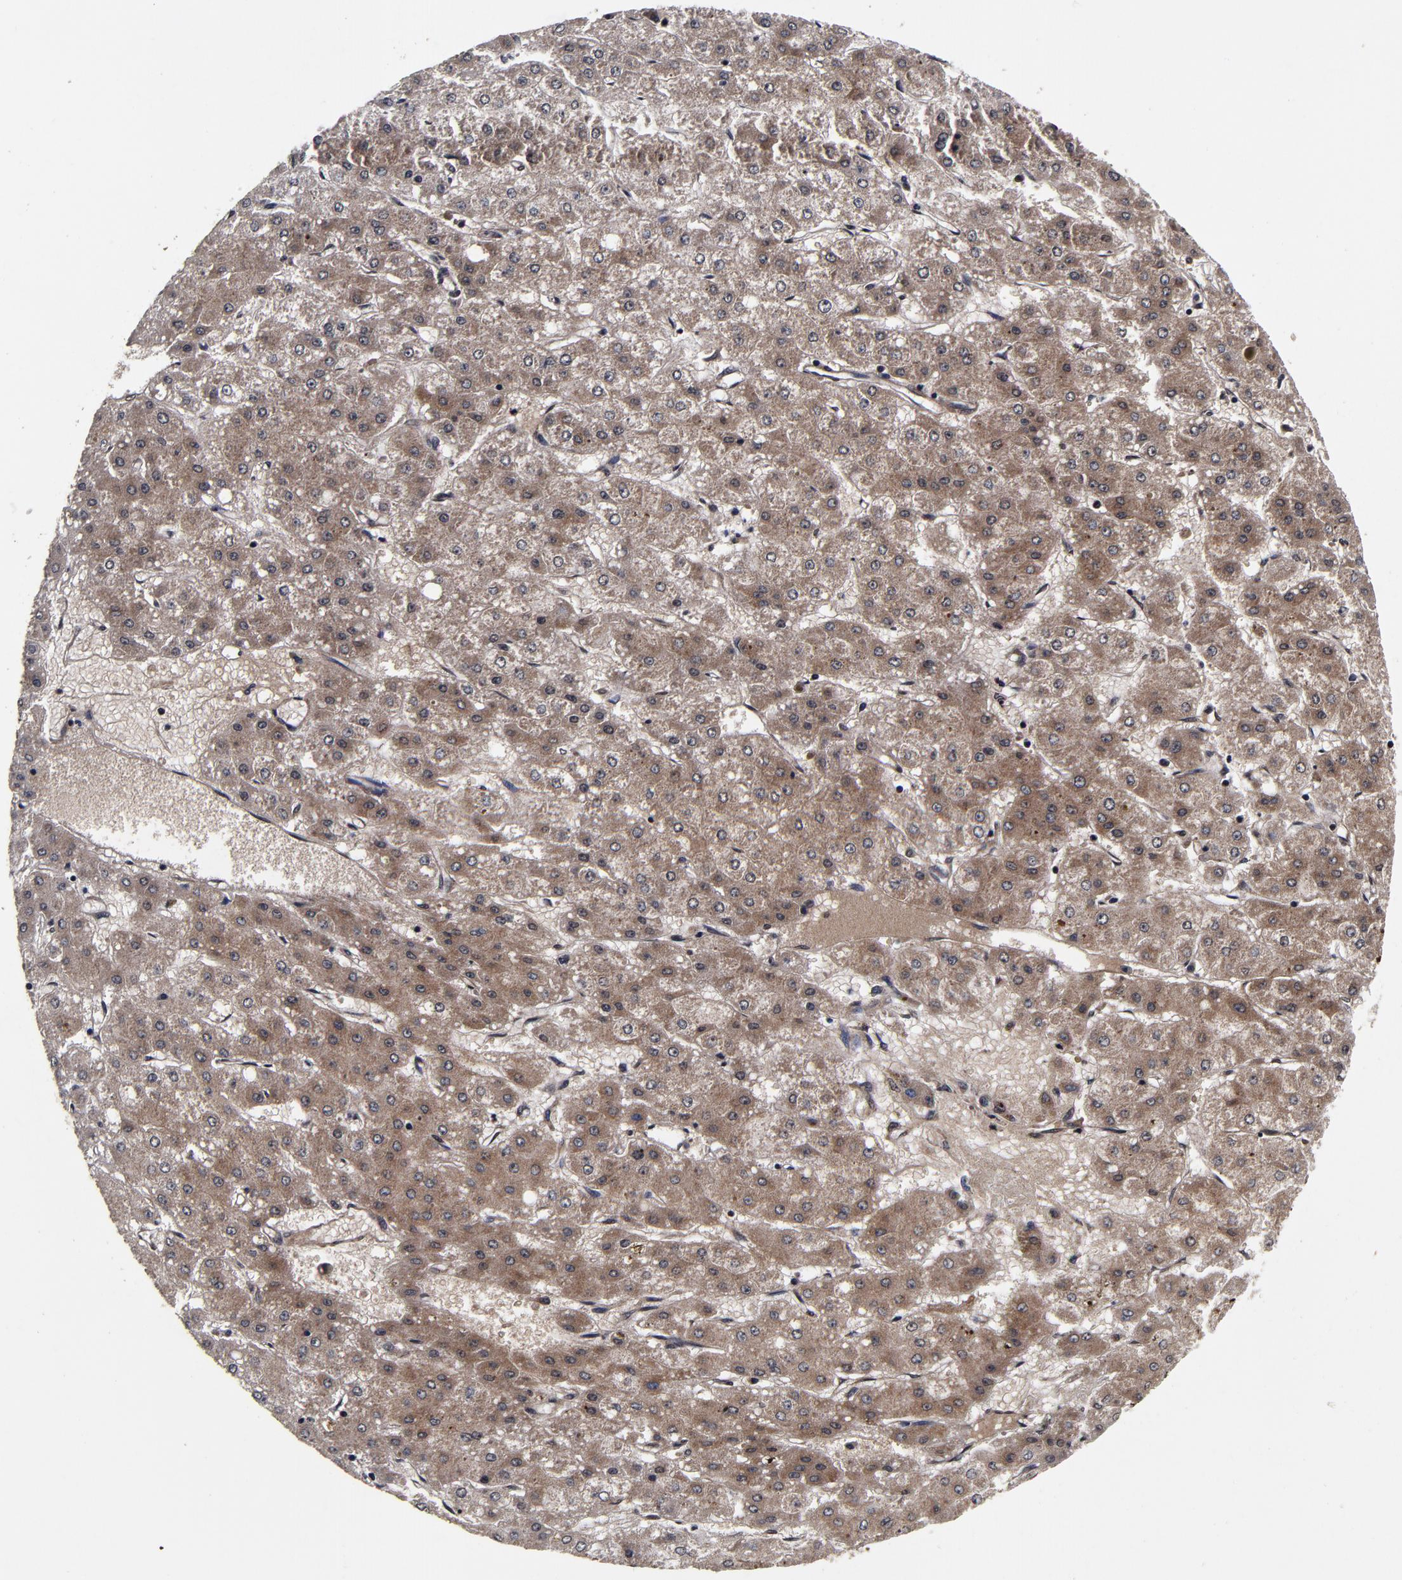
{"staining": {"intensity": "moderate", "quantity": ">75%", "location": "cytoplasmic/membranous"}, "tissue": "liver cancer", "cell_type": "Tumor cells", "image_type": "cancer", "snomed": [{"axis": "morphology", "description": "Carcinoma, Hepatocellular, NOS"}, {"axis": "topography", "description": "Liver"}], "caption": "Human hepatocellular carcinoma (liver) stained for a protein (brown) shows moderate cytoplasmic/membranous positive expression in approximately >75% of tumor cells.", "gene": "MMP15", "patient": {"sex": "female", "age": 52}}